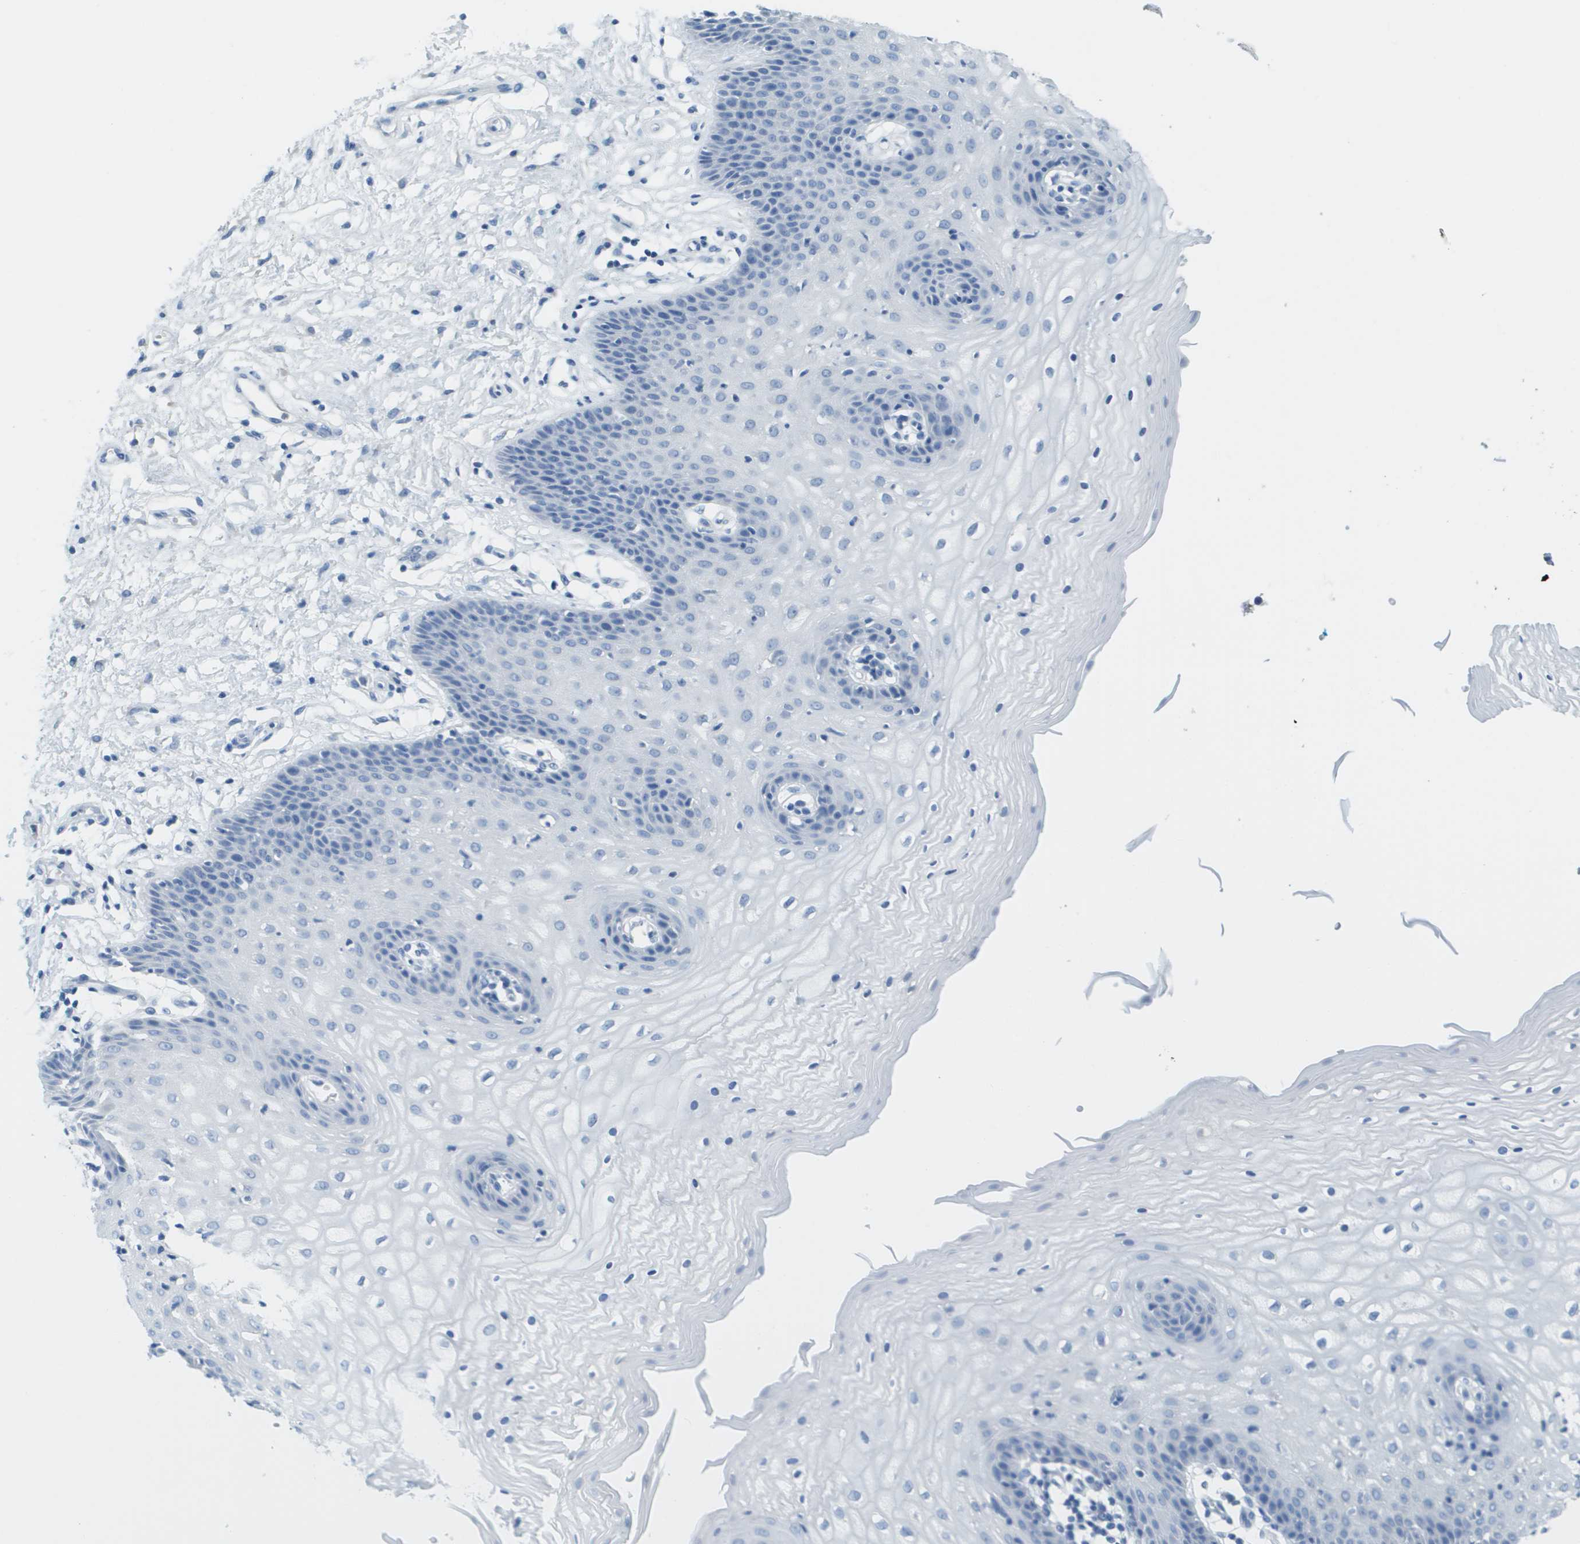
{"staining": {"intensity": "negative", "quantity": "none", "location": "none"}, "tissue": "vagina", "cell_type": "Squamous epithelial cells", "image_type": "normal", "snomed": [{"axis": "morphology", "description": "Normal tissue, NOS"}, {"axis": "topography", "description": "Vagina"}], "caption": "High magnification brightfield microscopy of normal vagina stained with DAB (3,3'-diaminobenzidine) (brown) and counterstained with hematoxylin (blue): squamous epithelial cells show no significant expression.", "gene": "PTGDR2", "patient": {"sex": "female", "age": 34}}